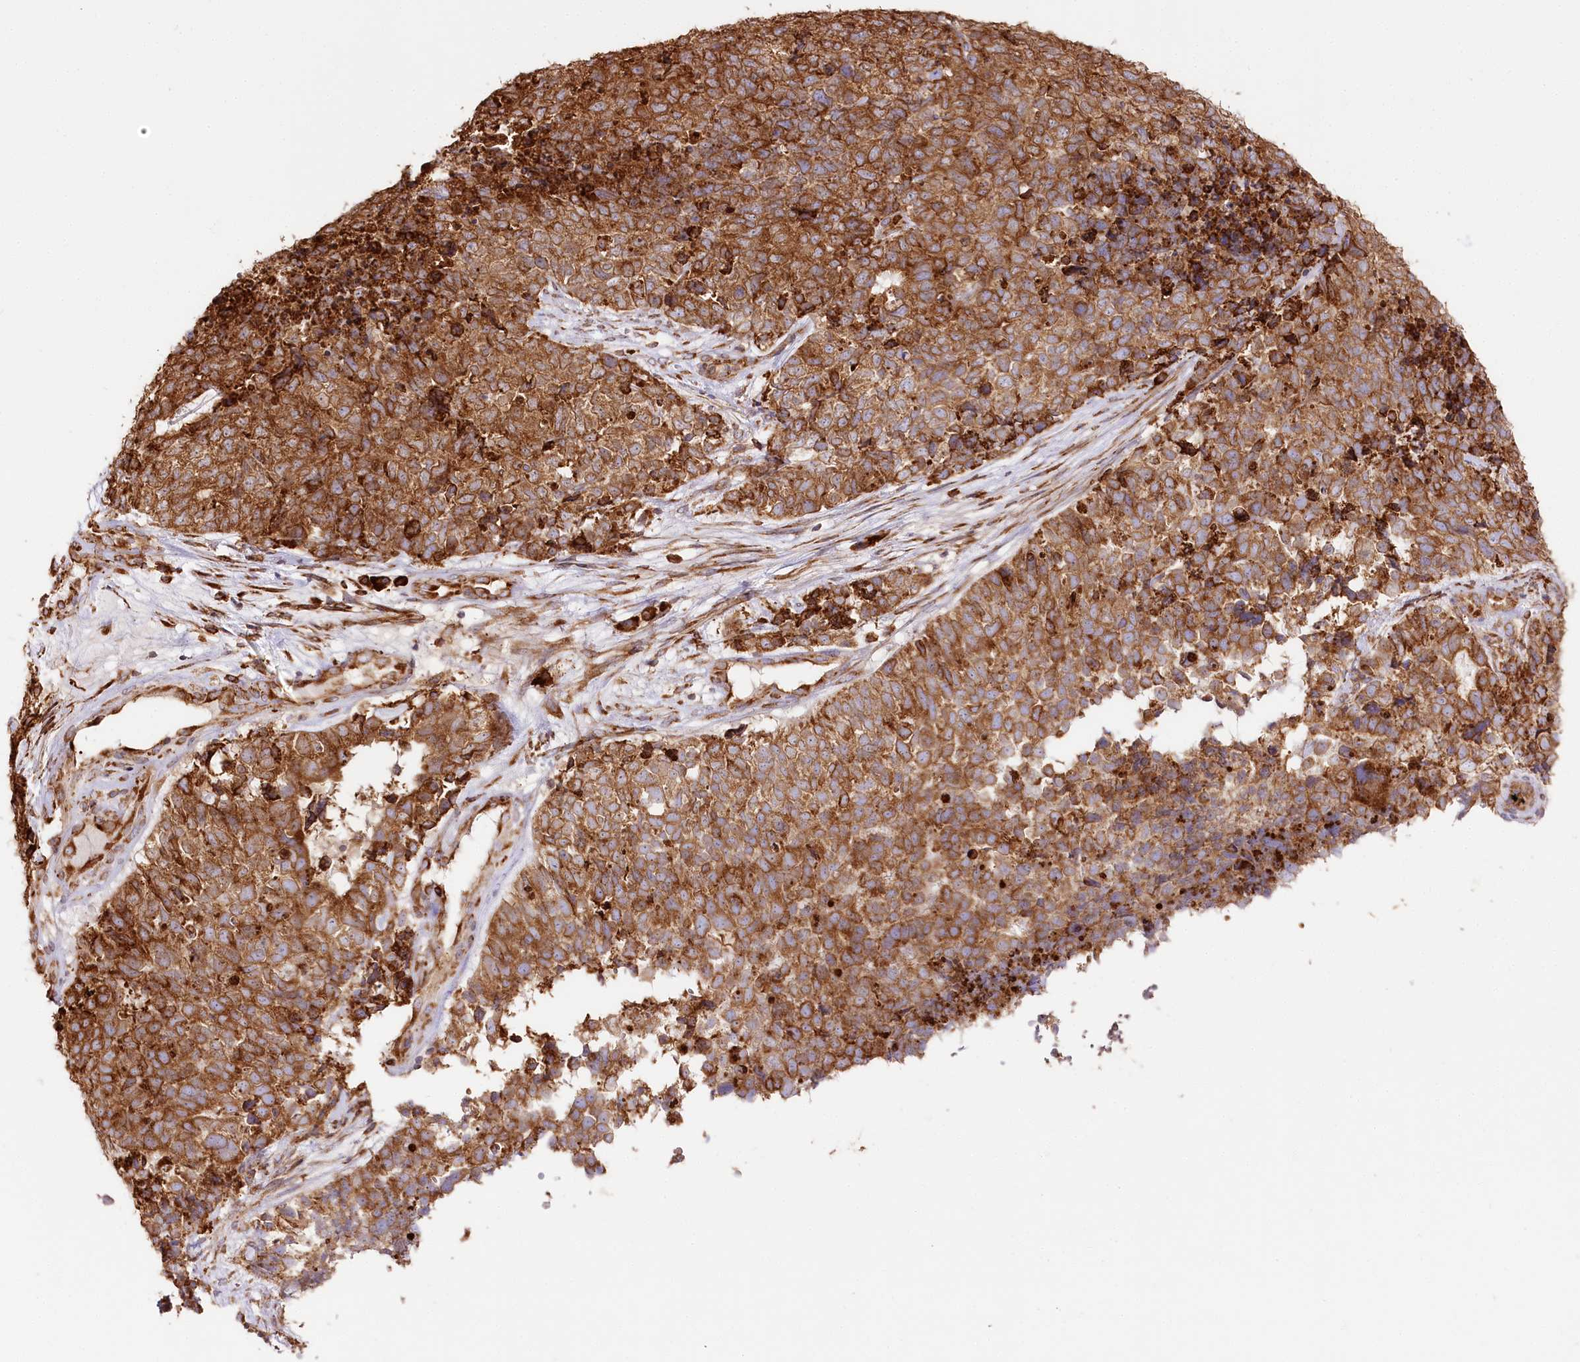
{"staining": {"intensity": "strong", "quantity": ">75%", "location": "cytoplasmic/membranous"}, "tissue": "cervical cancer", "cell_type": "Tumor cells", "image_type": "cancer", "snomed": [{"axis": "morphology", "description": "Squamous cell carcinoma, NOS"}, {"axis": "topography", "description": "Cervix"}], "caption": "This image demonstrates cervical cancer stained with immunohistochemistry to label a protein in brown. The cytoplasmic/membranous of tumor cells show strong positivity for the protein. Nuclei are counter-stained blue.", "gene": "CNPY2", "patient": {"sex": "female", "age": 63}}